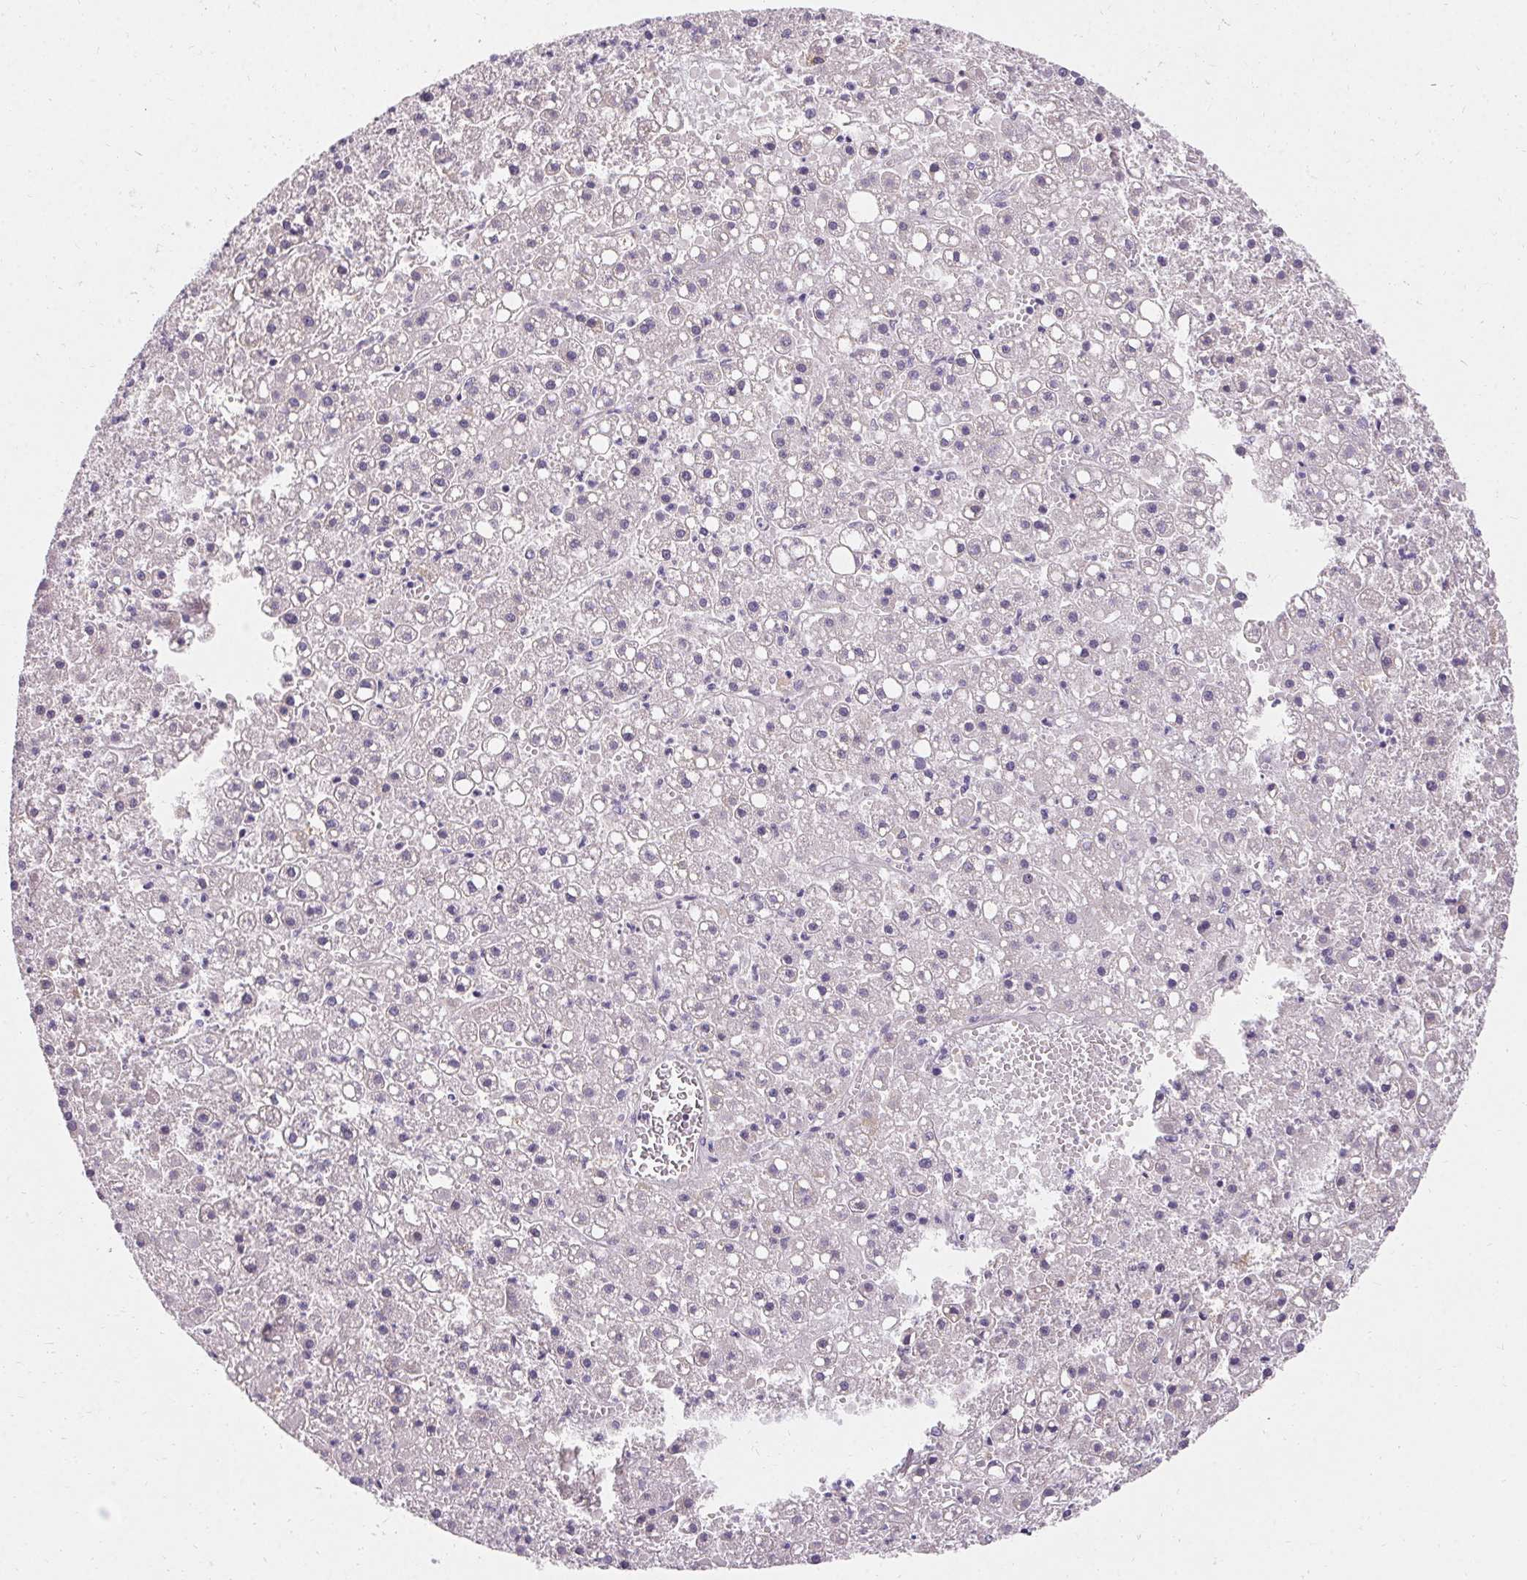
{"staining": {"intensity": "negative", "quantity": "none", "location": "none"}, "tissue": "liver cancer", "cell_type": "Tumor cells", "image_type": "cancer", "snomed": [{"axis": "morphology", "description": "Carcinoma, Hepatocellular, NOS"}, {"axis": "topography", "description": "Liver"}], "caption": "Protein analysis of liver cancer (hepatocellular carcinoma) displays no significant expression in tumor cells.", "gene": "TRIP13", "patient": {"sex": "male", "age": 67}}